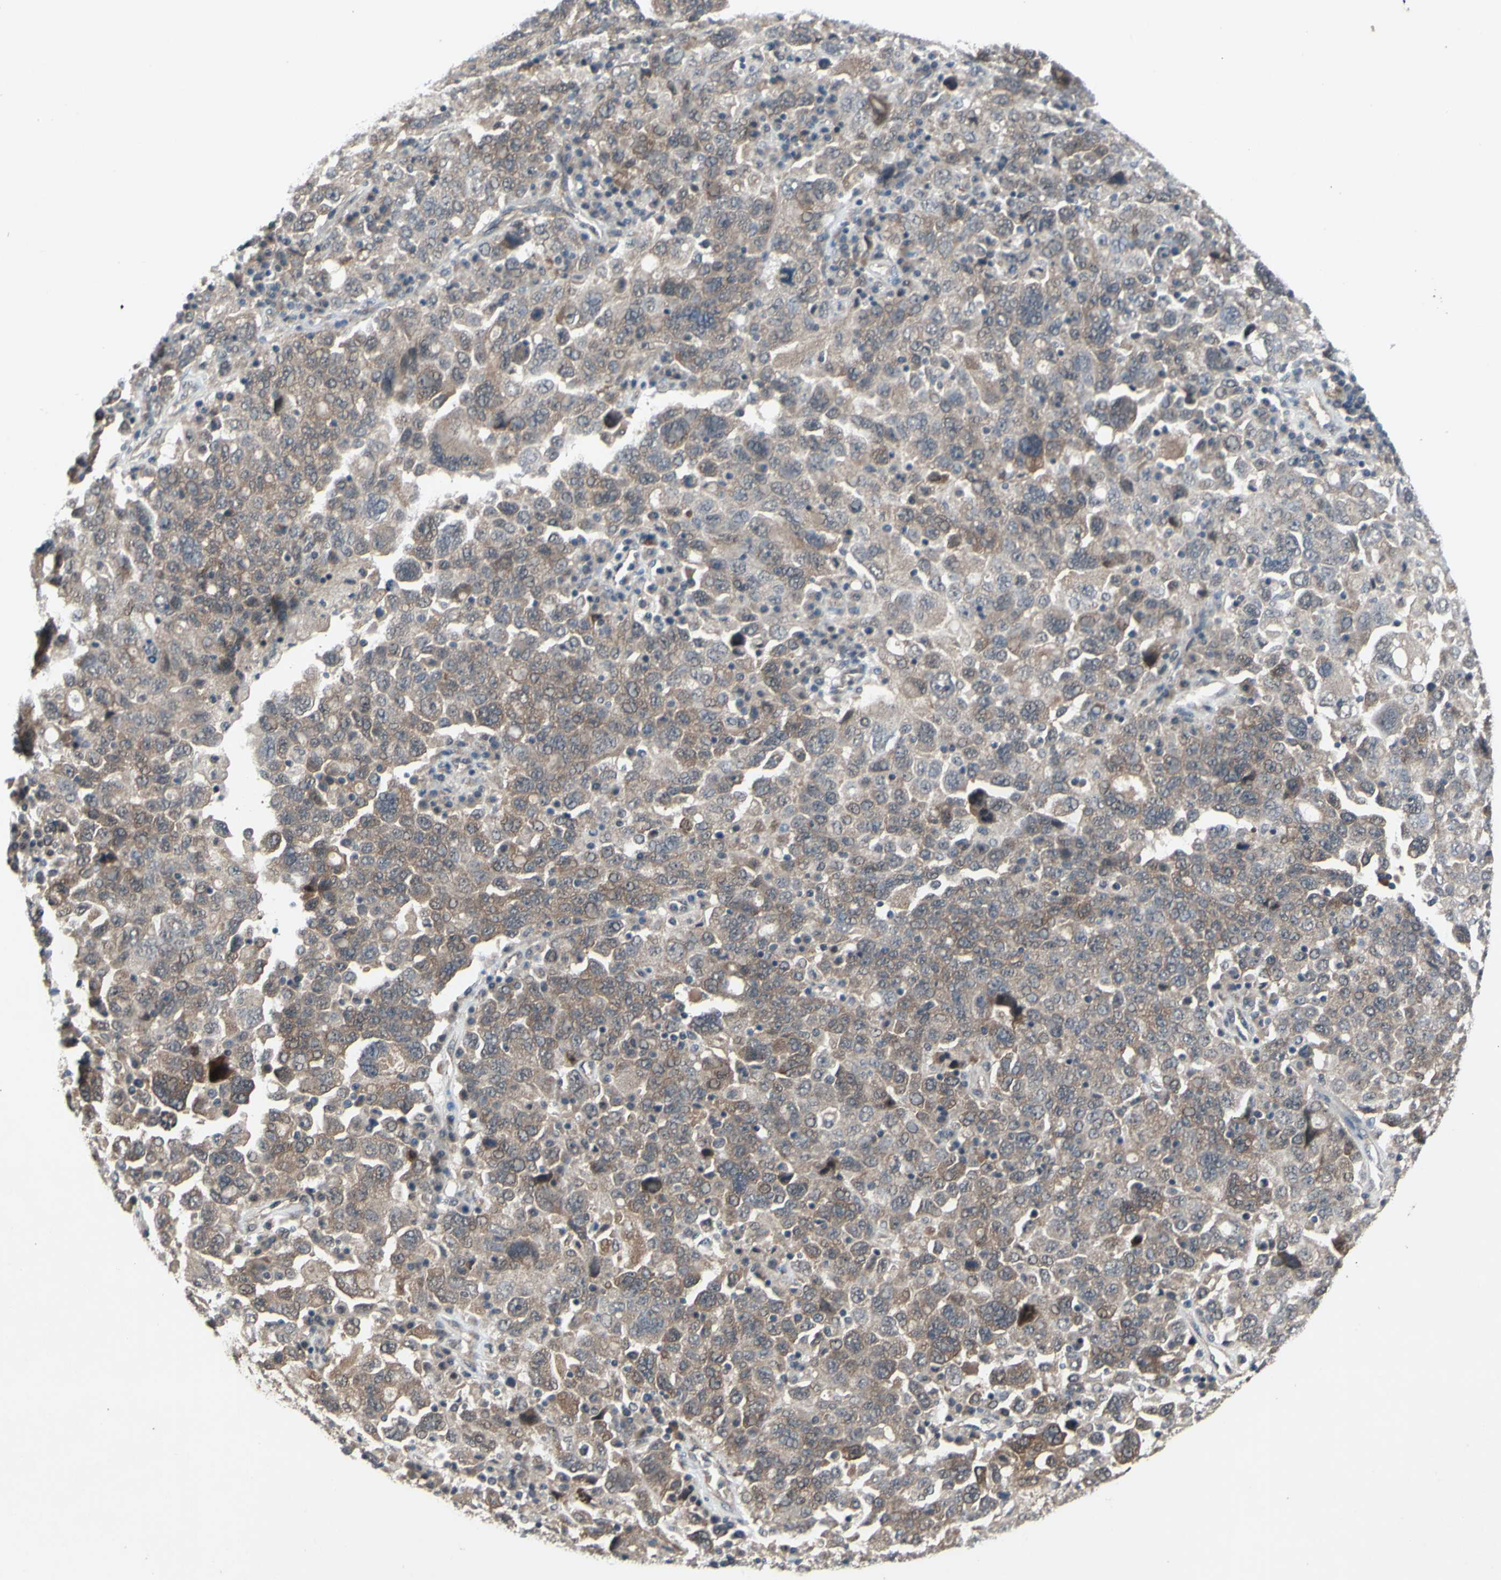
{"staining": {"intensity": "weak", "quantity": ">75%", "location": "cytoplasmic/membranous"}, "tissue": "ovarian cancer", "cell_type": "Tumor cells", "image_type": "cancer", "snomed": [{"axis": "morphology", "description": "Carcinoma, endometroid"}, {"axis": "topography", "description": "Ovary"}], "caption": "Protein analysis of ovarian cancer (endometroid carcinoma) tissue reveals weak cytoplasmic/membranous positivity in approximately >75% of tumor cells. (Brightfield microscopy of DAB IHC at high magnification).", "gene": "TRDMT1", "patient": {"sex": "female", "age": 62}}